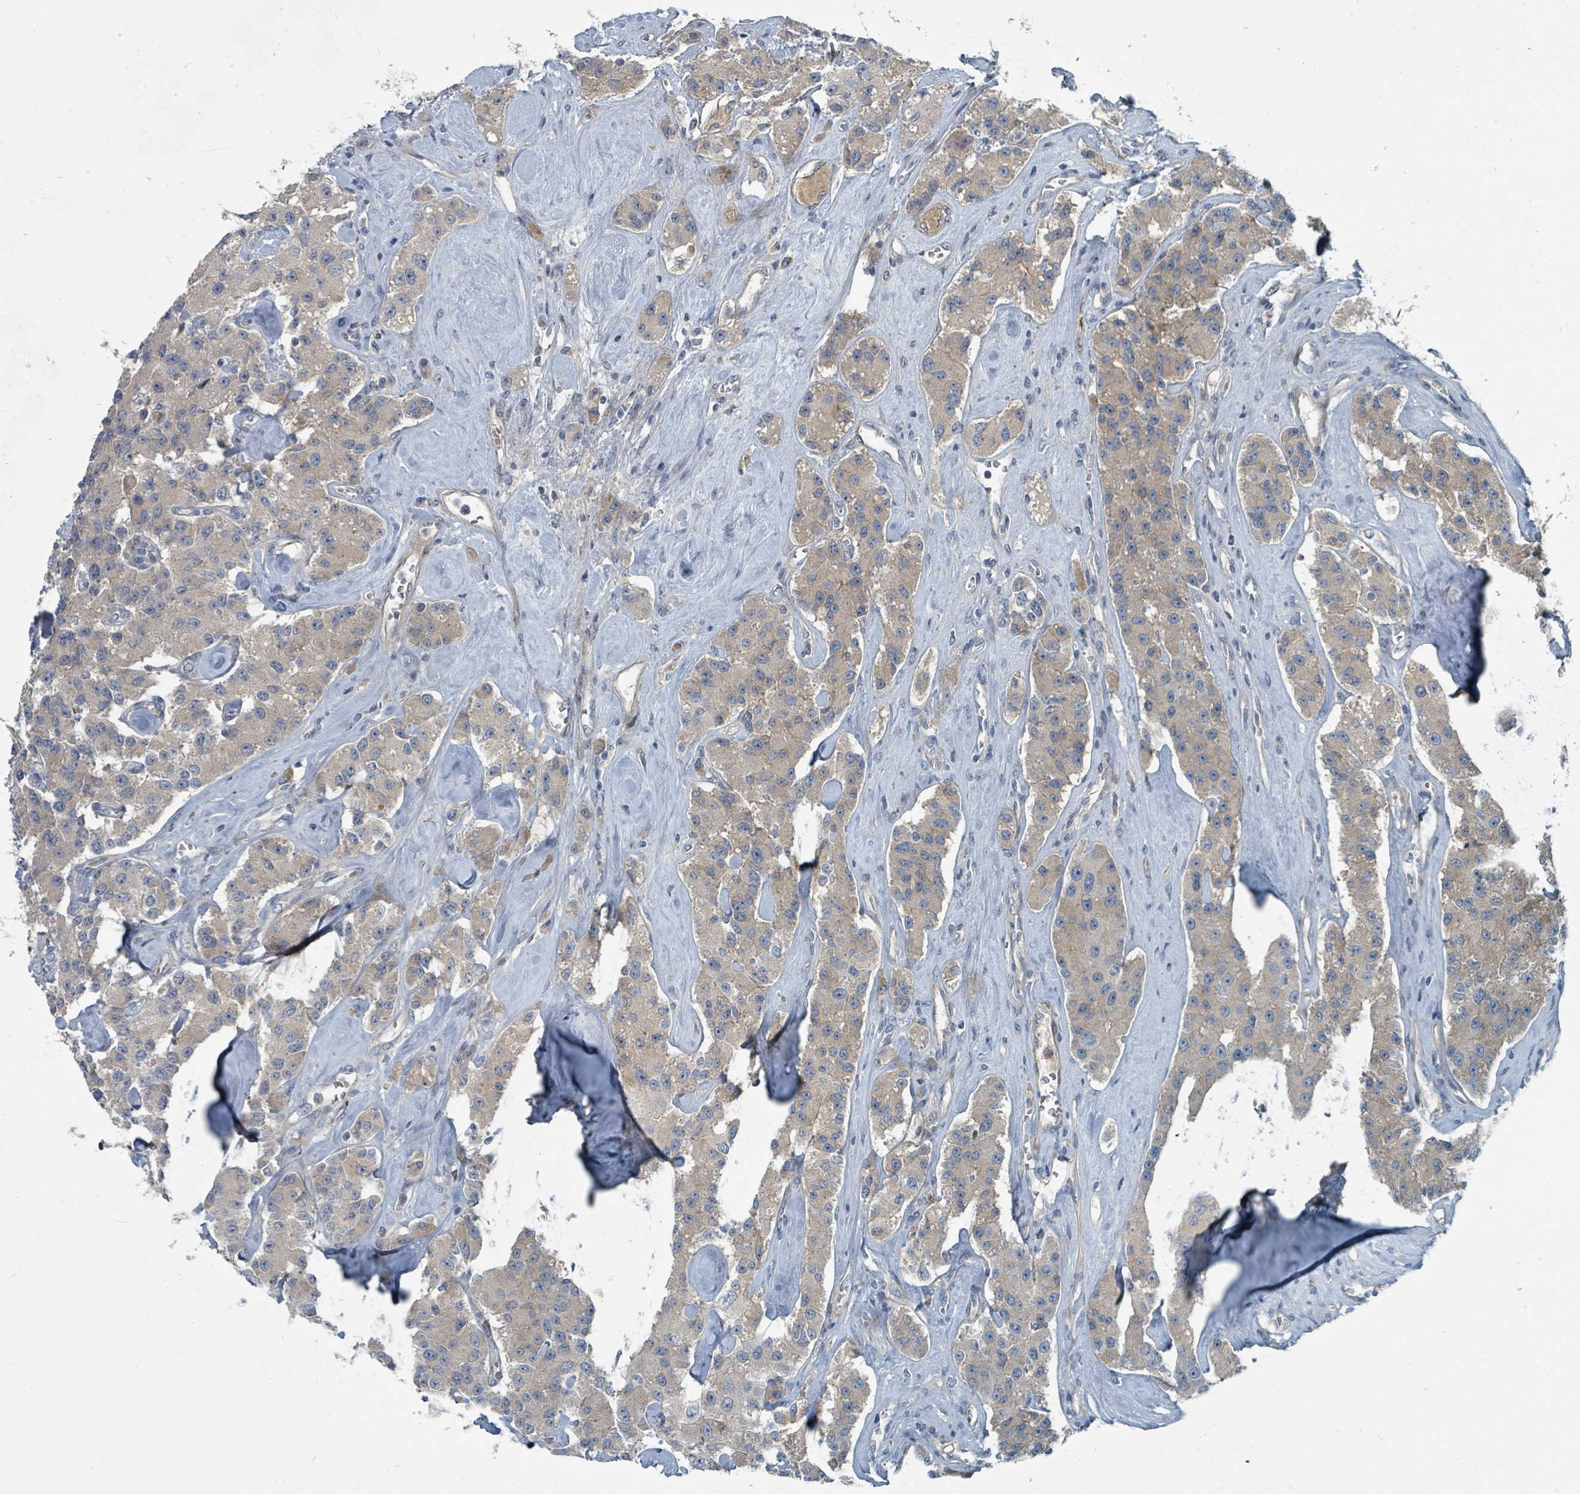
{"staining": {"intensity": "weak", "quantity": "25%-75%", "location": "cytoplasmic/membranous"}, "tissue": "carcinoid", "cell_type": "Tumor cells", "image_type": "cancer", "snomed": [{"axis": "morphology", "description": "Carcinoid, malignant, NOS"}, {"axis": "topography", "description": "Pancreas"}], "caption": "Weak cytoplasmic/membranous staining for a protein is appreciated in about 25%-75% of tumor cells of carcinoid using IHC.", "gene": "SLC44A5", "patient": {"sex": "male", "age": 41}}